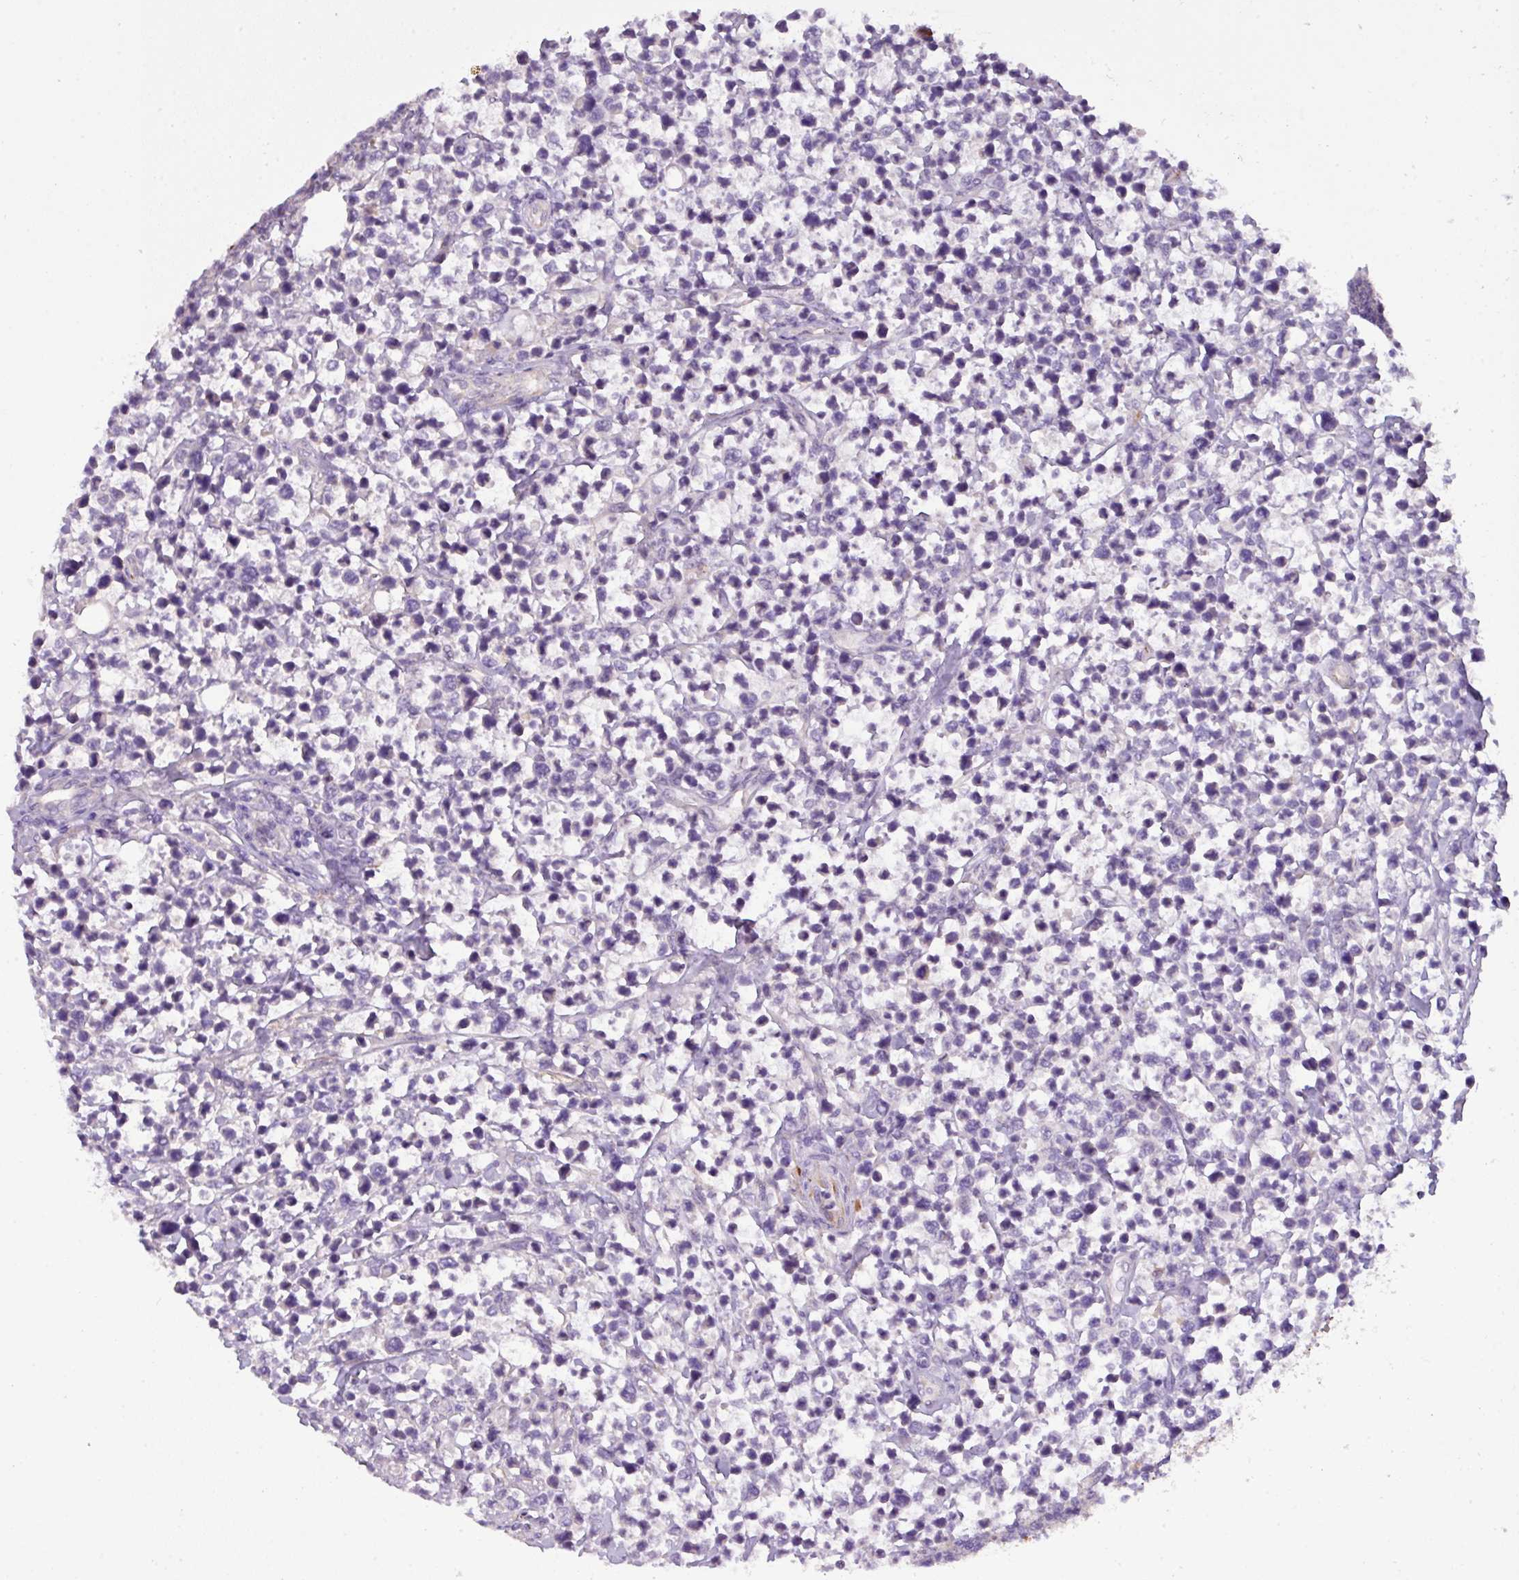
{"staining": {"intensity": "negative", "quantity": "none", "location": "none"}, "tissue": "lymphoma", "cell_type": "Tumor cells", "image_type": "cancer", "snomed": [{"axis": "morphology", "description": "Malignant lymphoma, non-Hodgkin's type, Low grade"}, {"axis": "topography", "description": "Lymph node"}], "caption": "Immunohistochemistry of human malignant lymphoma, non-Hodgkin's type (low-grade) displays no staining in tumor cells.", "gene": "PARD6A", "patient": {"sex": "male", "age": 60}}